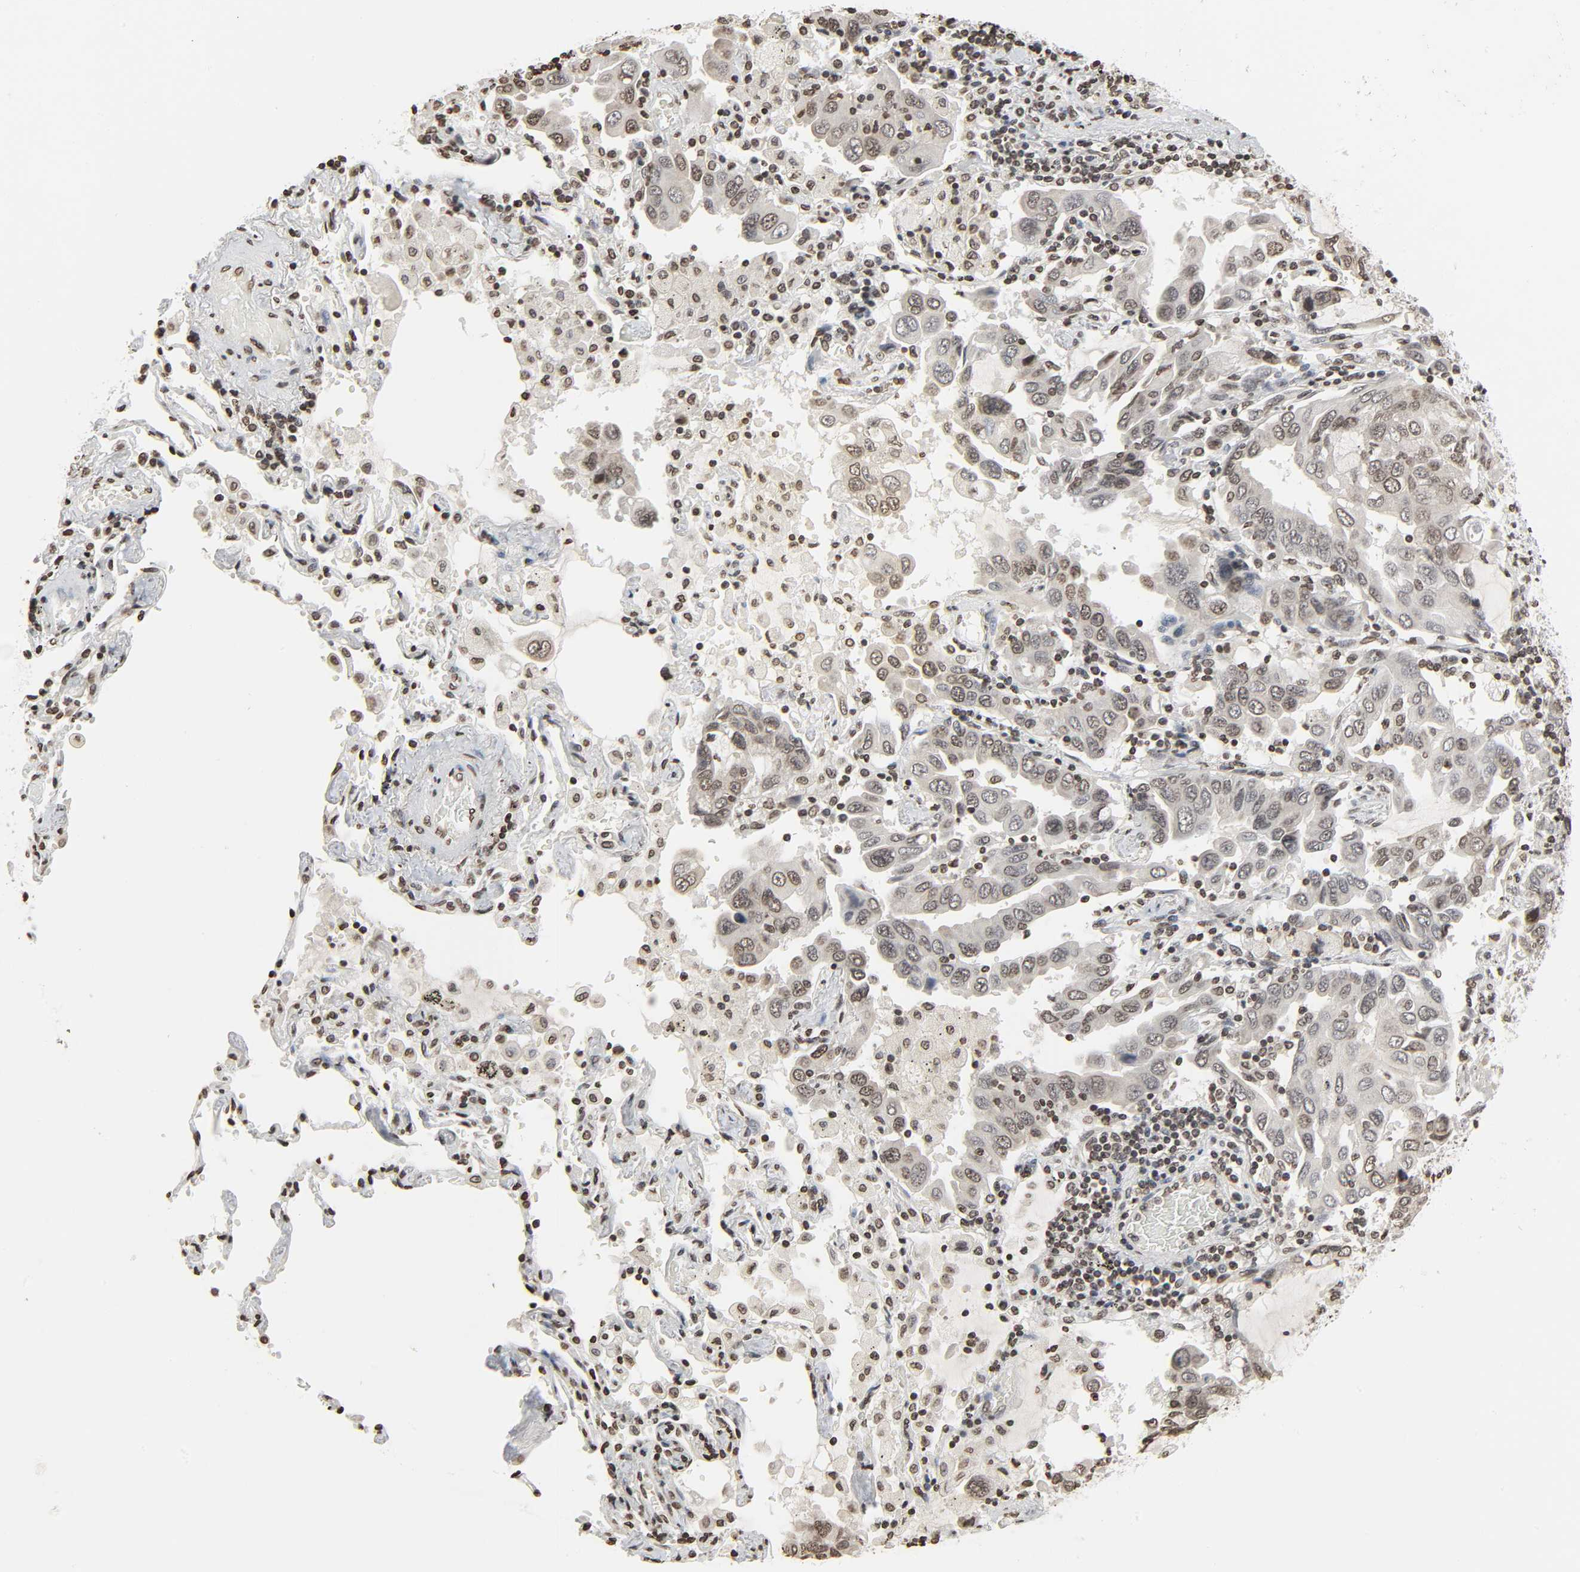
{"staining": {"intensity": "moderate", "quantity": ">75%", "location": "nuclear"}, "tissue": "lung cancer", "cell_type": "Tumor cells", "image_type": "cancer", "snomed": [{"axis": "morphology", "description": "Adenocarcinoma, NOS"}, {"axis": "topography", "description": "Lung"}], "caption": "This is an image of immunohistochemistry (IHC) staining of lung adenocarcinoma, which shows moderate expression in the nuclear of tumor cells.", "gene": "ELAVL1", "patient": {"sex": "male", "age": 64}}